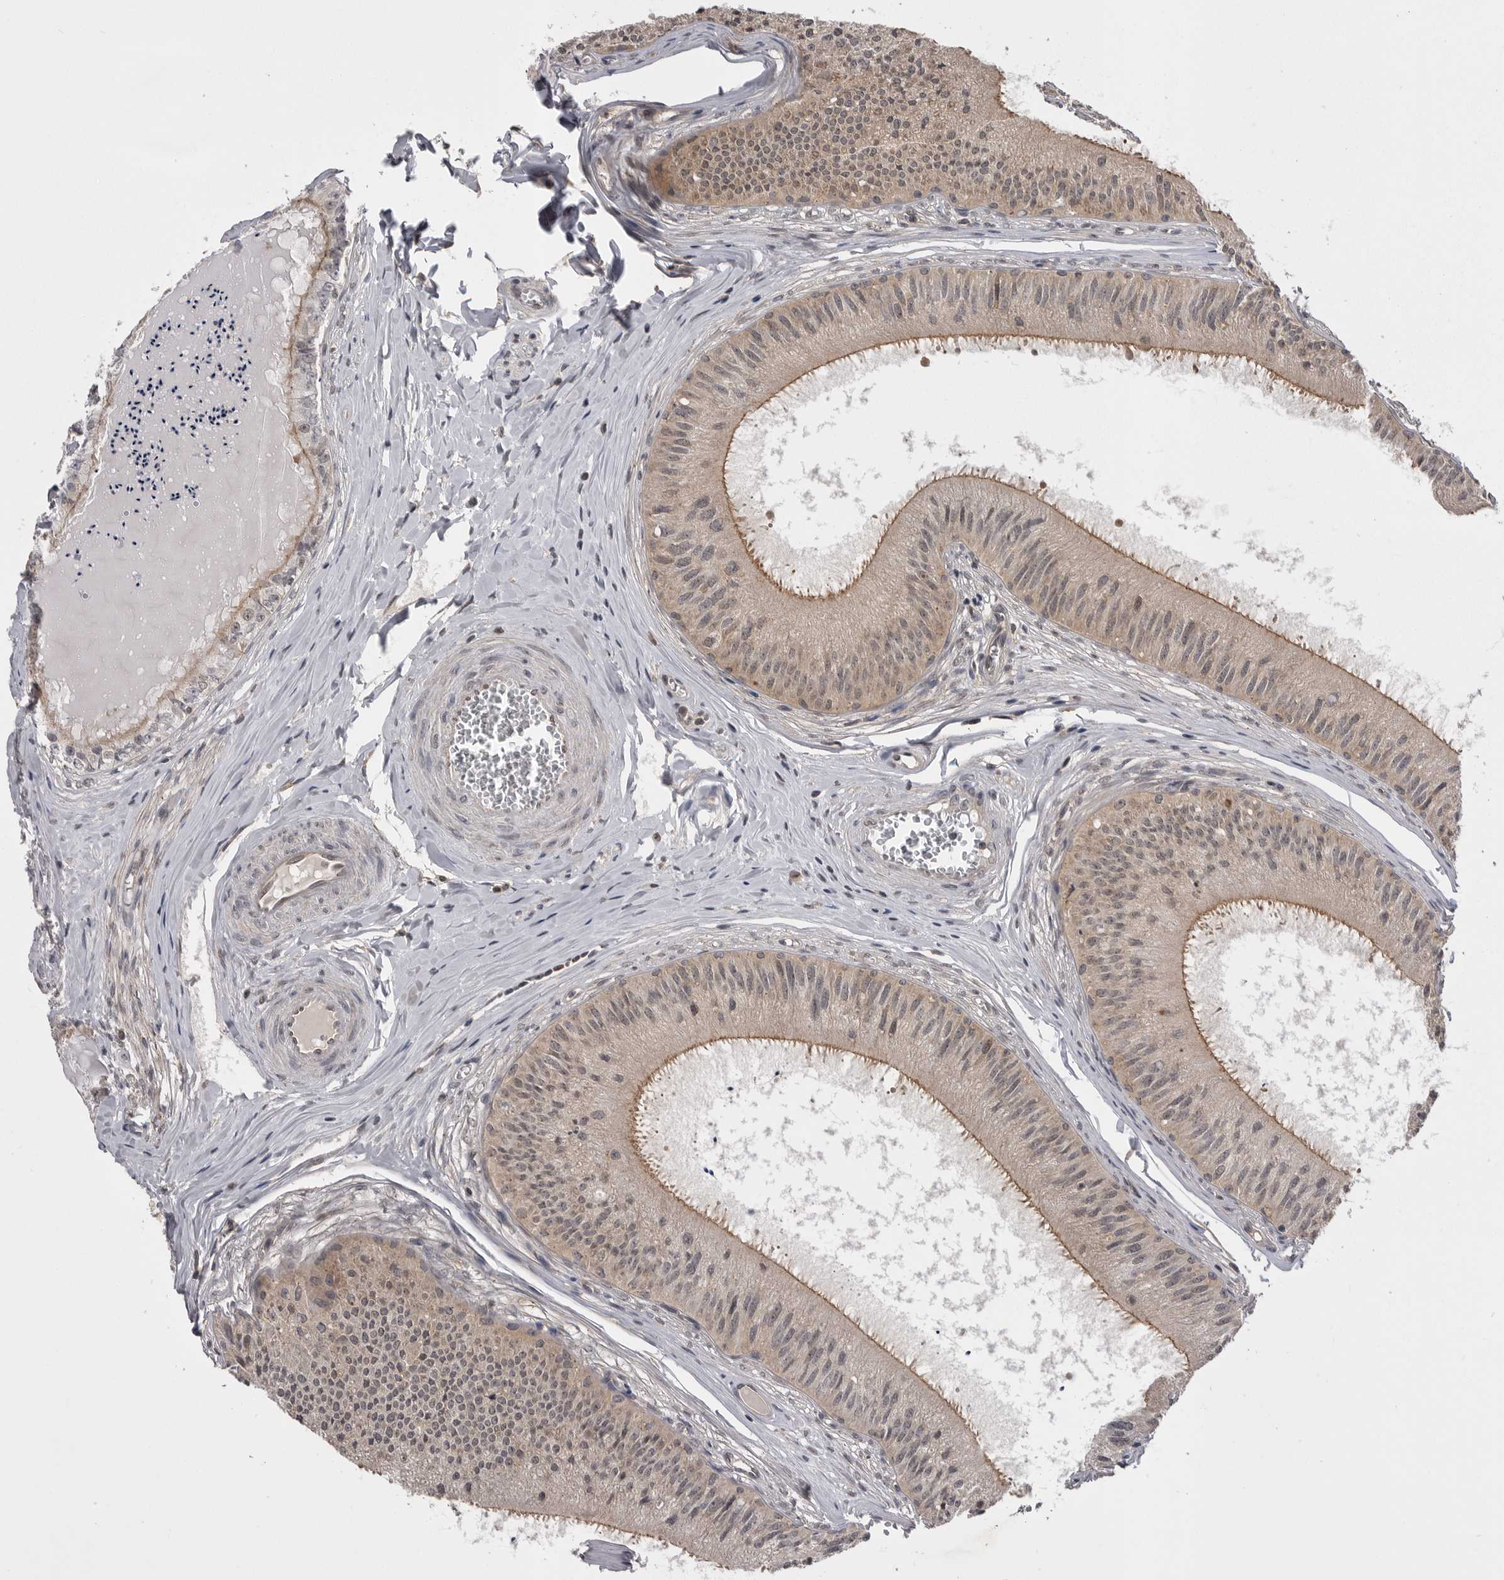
{"staining": {"intensity": "moderate", "quantity": ">75%", "location": "cytoplasmic/membranous"}, "tissue": "epididymis", "cell_type": "Glandular cells", "image_type": "normal", "snomed": [{"axis": "morphology", "description": "Normal tissue, NOS"}, {"axis": "topography", "description": "Epididymis"}], "caption": "Immunohistochemistry (IHC) staining of benign epididymis, which exhibits medium levels of moderate cytoplasmic/membranous staining in approximately >75% of glandular cells indicating moderate cytoplasmic/membranous protein expression. The staining was performed using DAB (3,3'-diaminobenzidine) (brown) for protein detection and nuclei were counterstained in hematoxylin (blue).", "gene": "AOAH", "patient": {"sex": "male", "age": 31}}